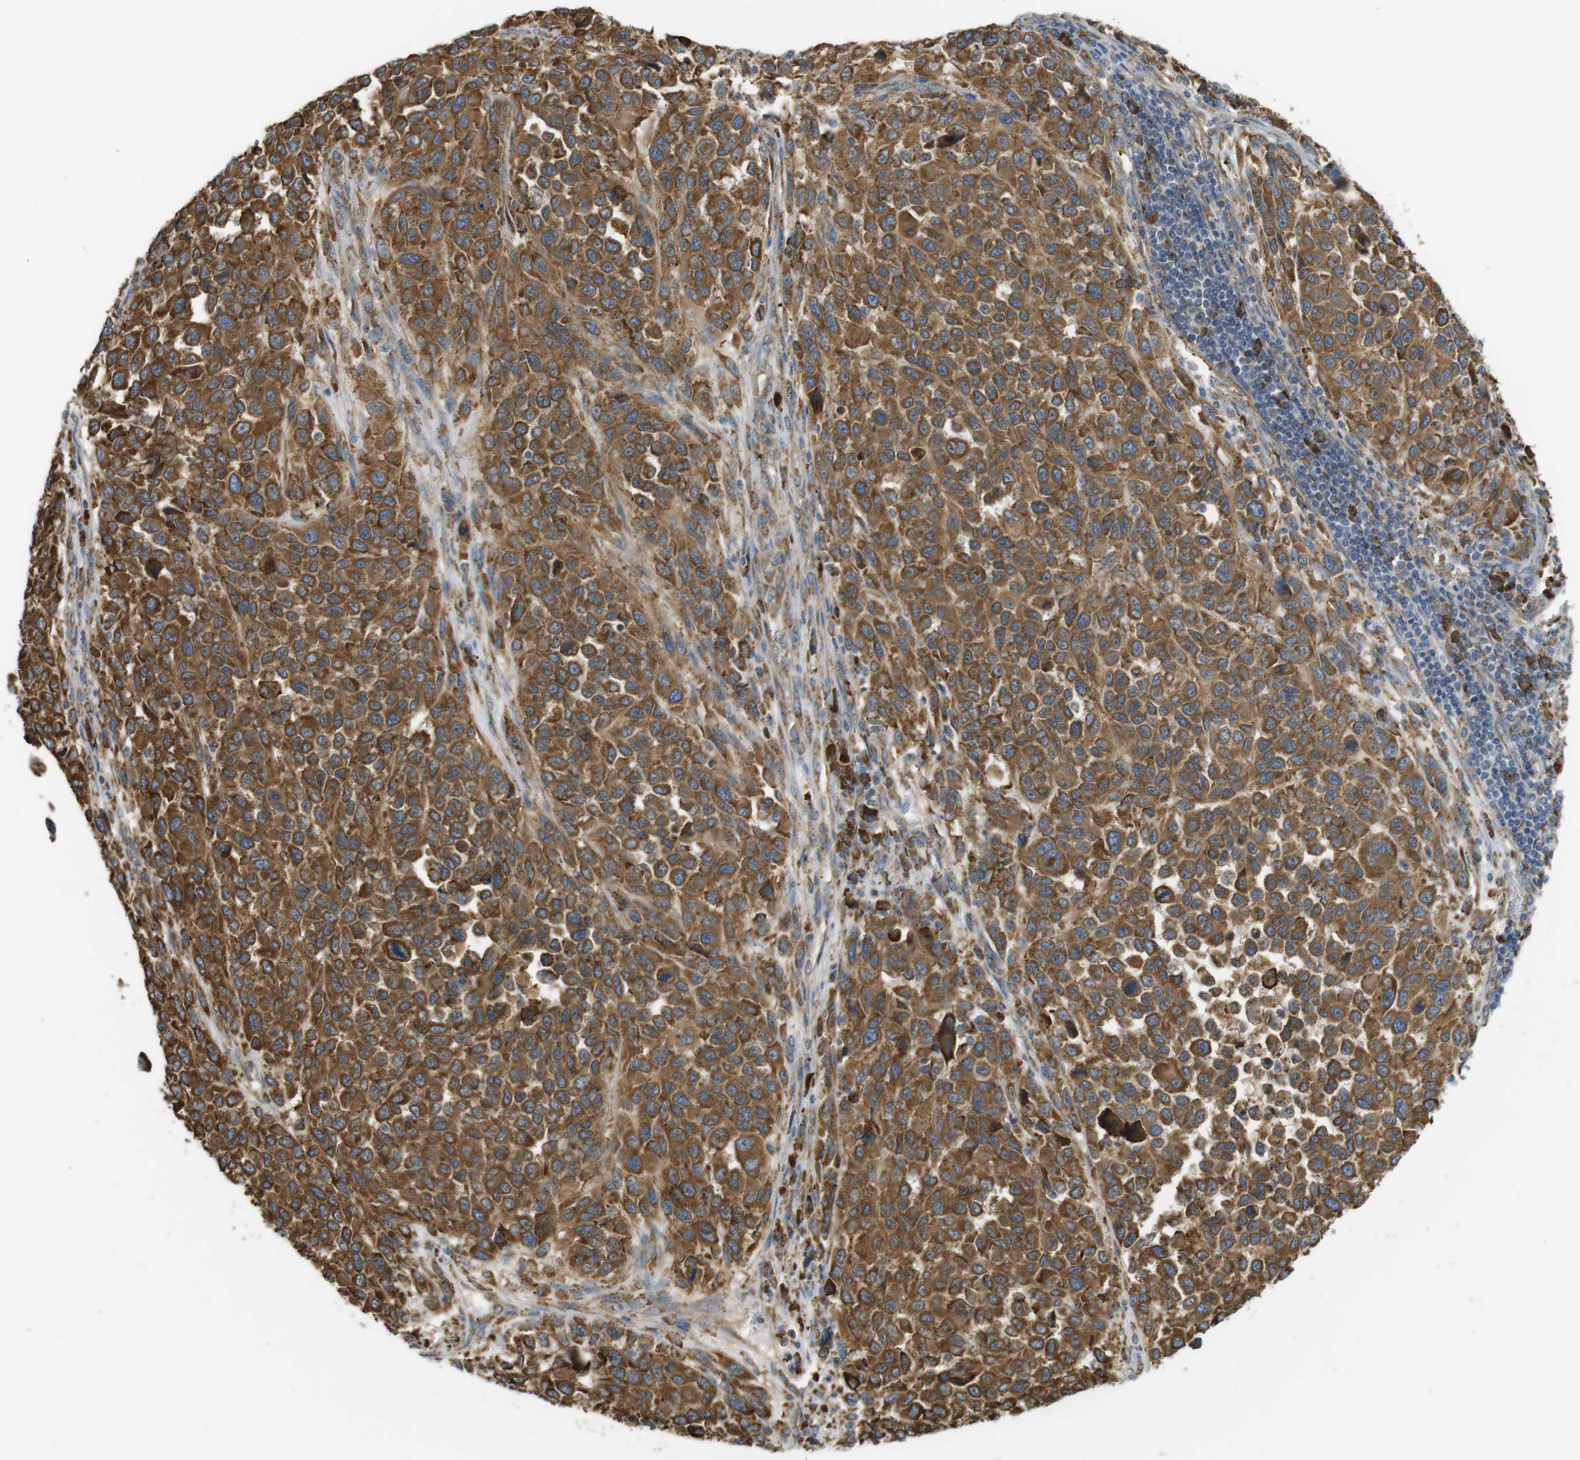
{"staining": {"intensity": "moderate", "quantity": ">75%", "location": "cytoplasmic/membranous"}, "tissue": "melanoma", "cell_type": "Tumor cells", "image_type": "cancer", "snomed": [{"axis": "morphology", "description": "Malignant melanoma, Metastatic site"}, {"axis": "topography", "description": "Lymph node"}], "caption": "A brown stain highlights moderate cytoplasmic/membranous staining of a protein in malignant melanoma (metastatic site) tumor cells. (Stains: DAB (3,3'-diaminobenzidine) in brown, nuclei in blue, Microscopy: brightfield microscopy at high magnification).", "gene": "MBOAT2", "patient": {"sex": "male", "age": 61}}